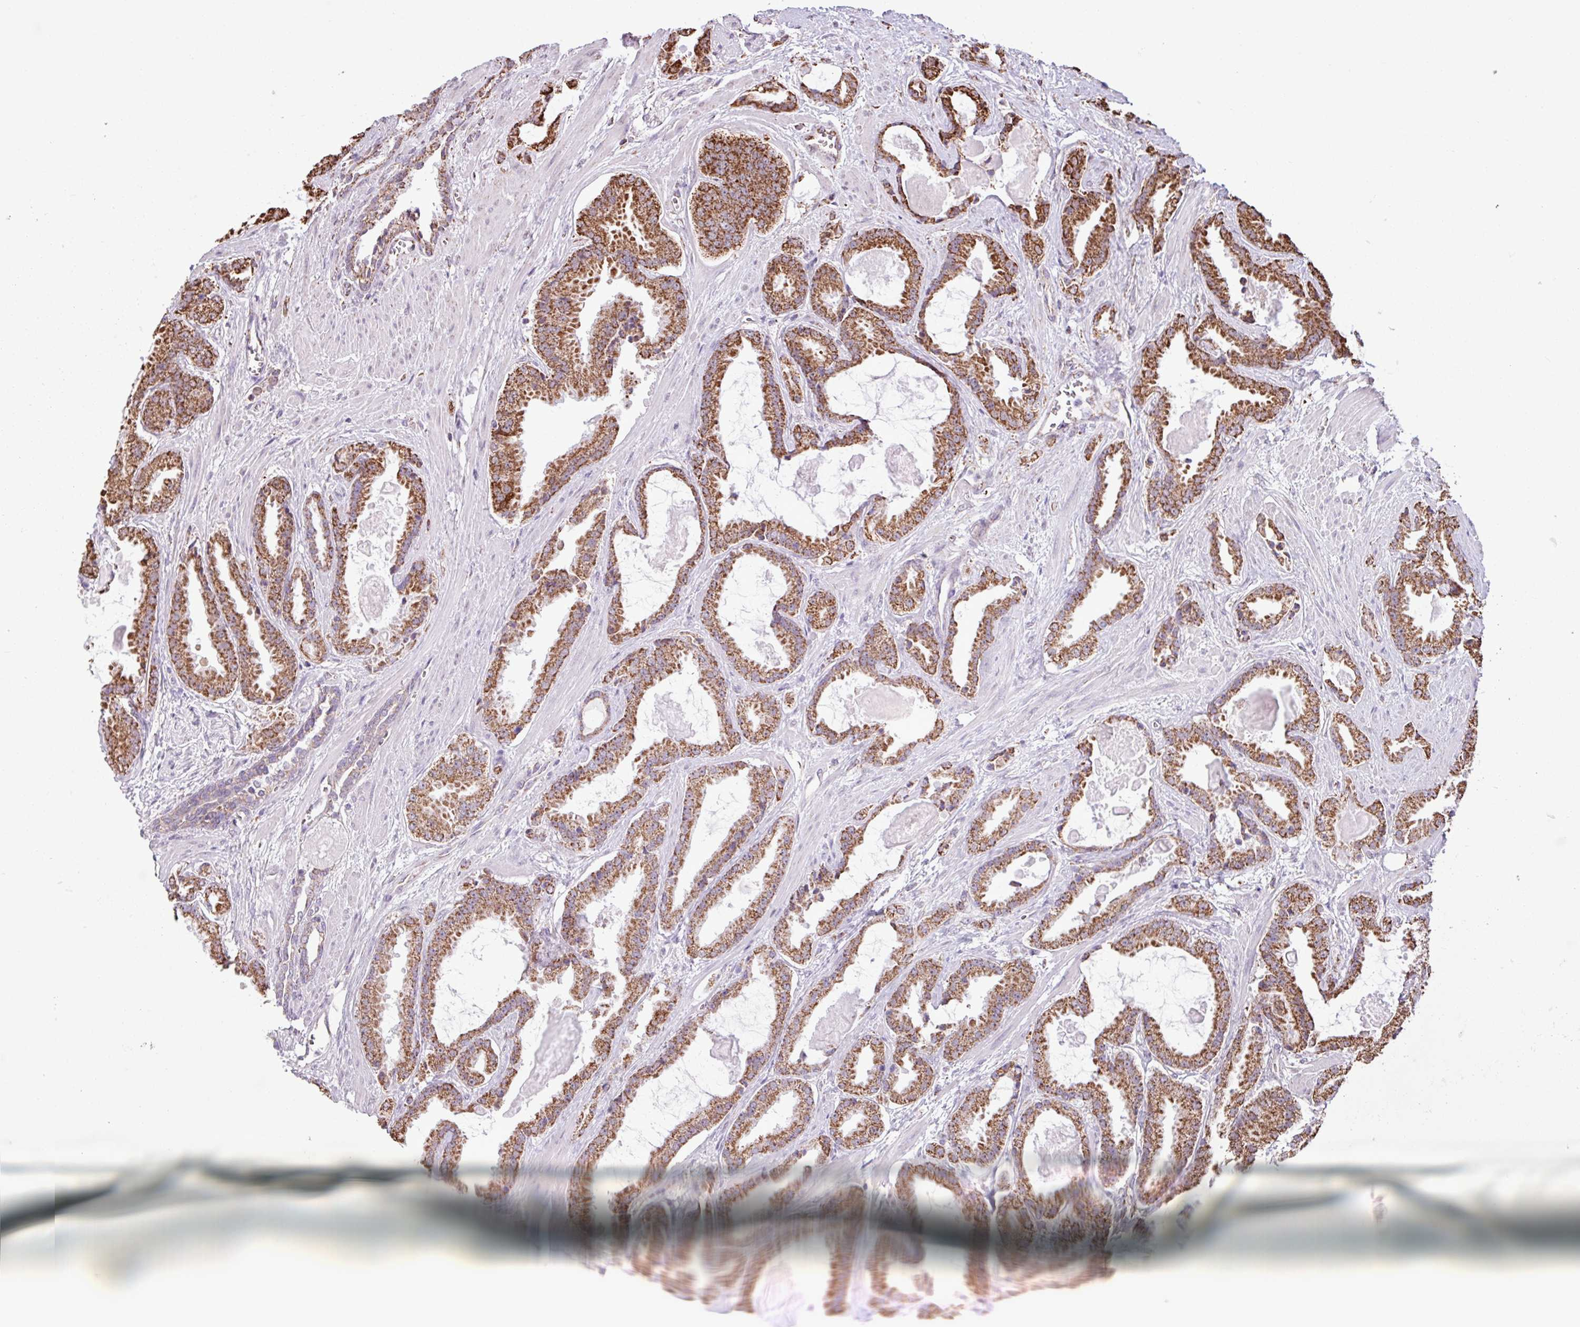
{"staining": {"intensity": "strong", "quantity": ">75%", "location": "cytoplasmic/membranous"}, "tissue": "prostate cancer", "cell_type": "Tumor cells", "image_type": "cancer", "snomed": [{"axis": "morphology", "description": "Adenocarcinoma, Low grade"}, {"axis": "topography", "description": "Prostate"}], "caption": "Immunohistochemical staining of prostate cancer (low-grade adenocarcinoma) demonstrates high levels of strong cytoplasmic/membranous protein staining in about >75% of tumor cells.", "gene": "ALG8", "patient": {"sex": "male", "age": 62}}